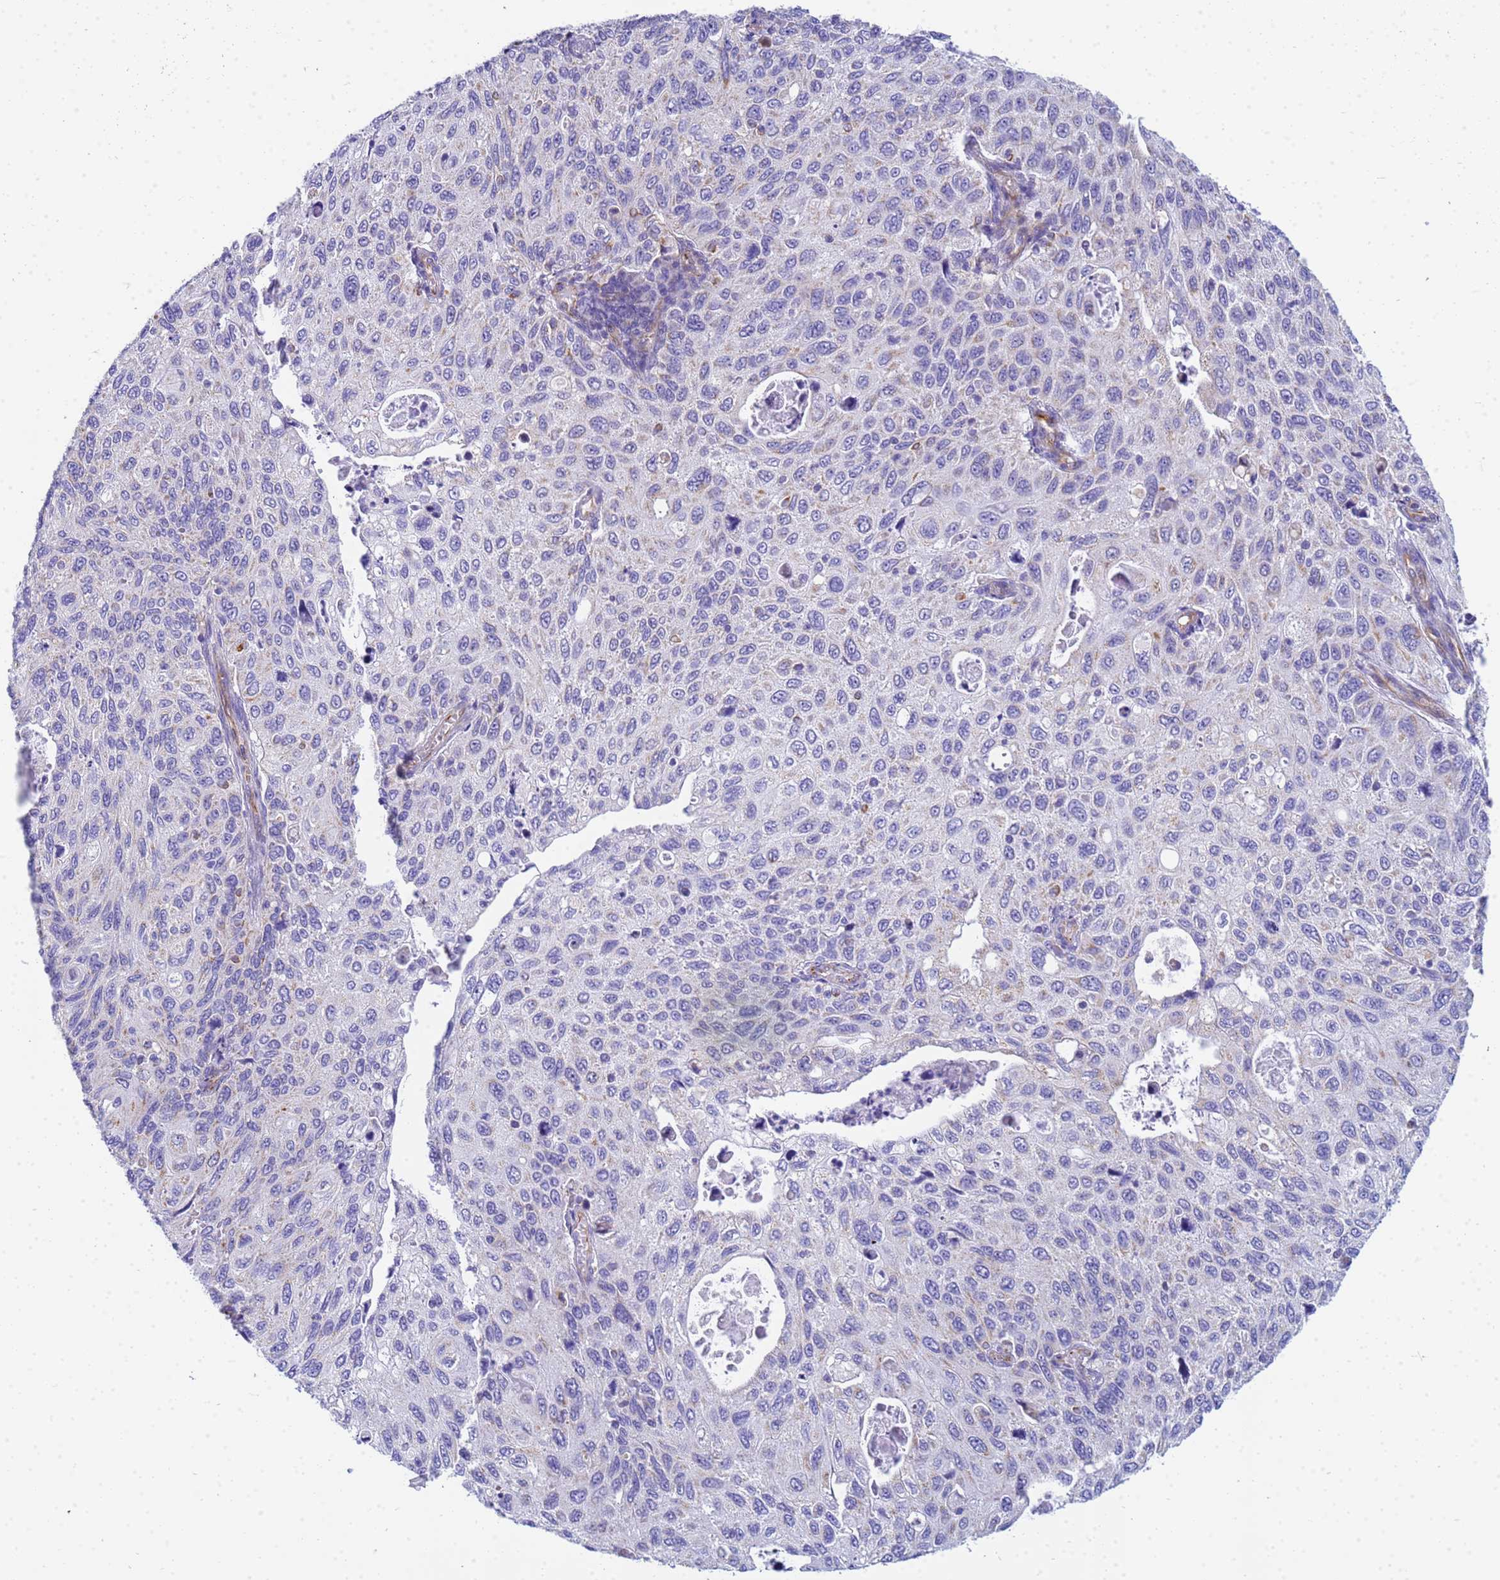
{"staining": {"intensity": "negative", "quantity": "none", "location": "none"}, "tissue": "cervical cancer", "cell_type": "Tumor cells", "image_type": "cancer", "snomed": [{"axis": "morphology", "description": "Squamous cell carcinoma, NOS"}, {"axis": "topography", "description": "Cervix"}], "caption": "This is an IHC image of human cervical squamous cell carcinoma. There is no positivity in tumor cells.", "gene": "UBXN2B", "patient": {"sex": "female", "age": 70}}